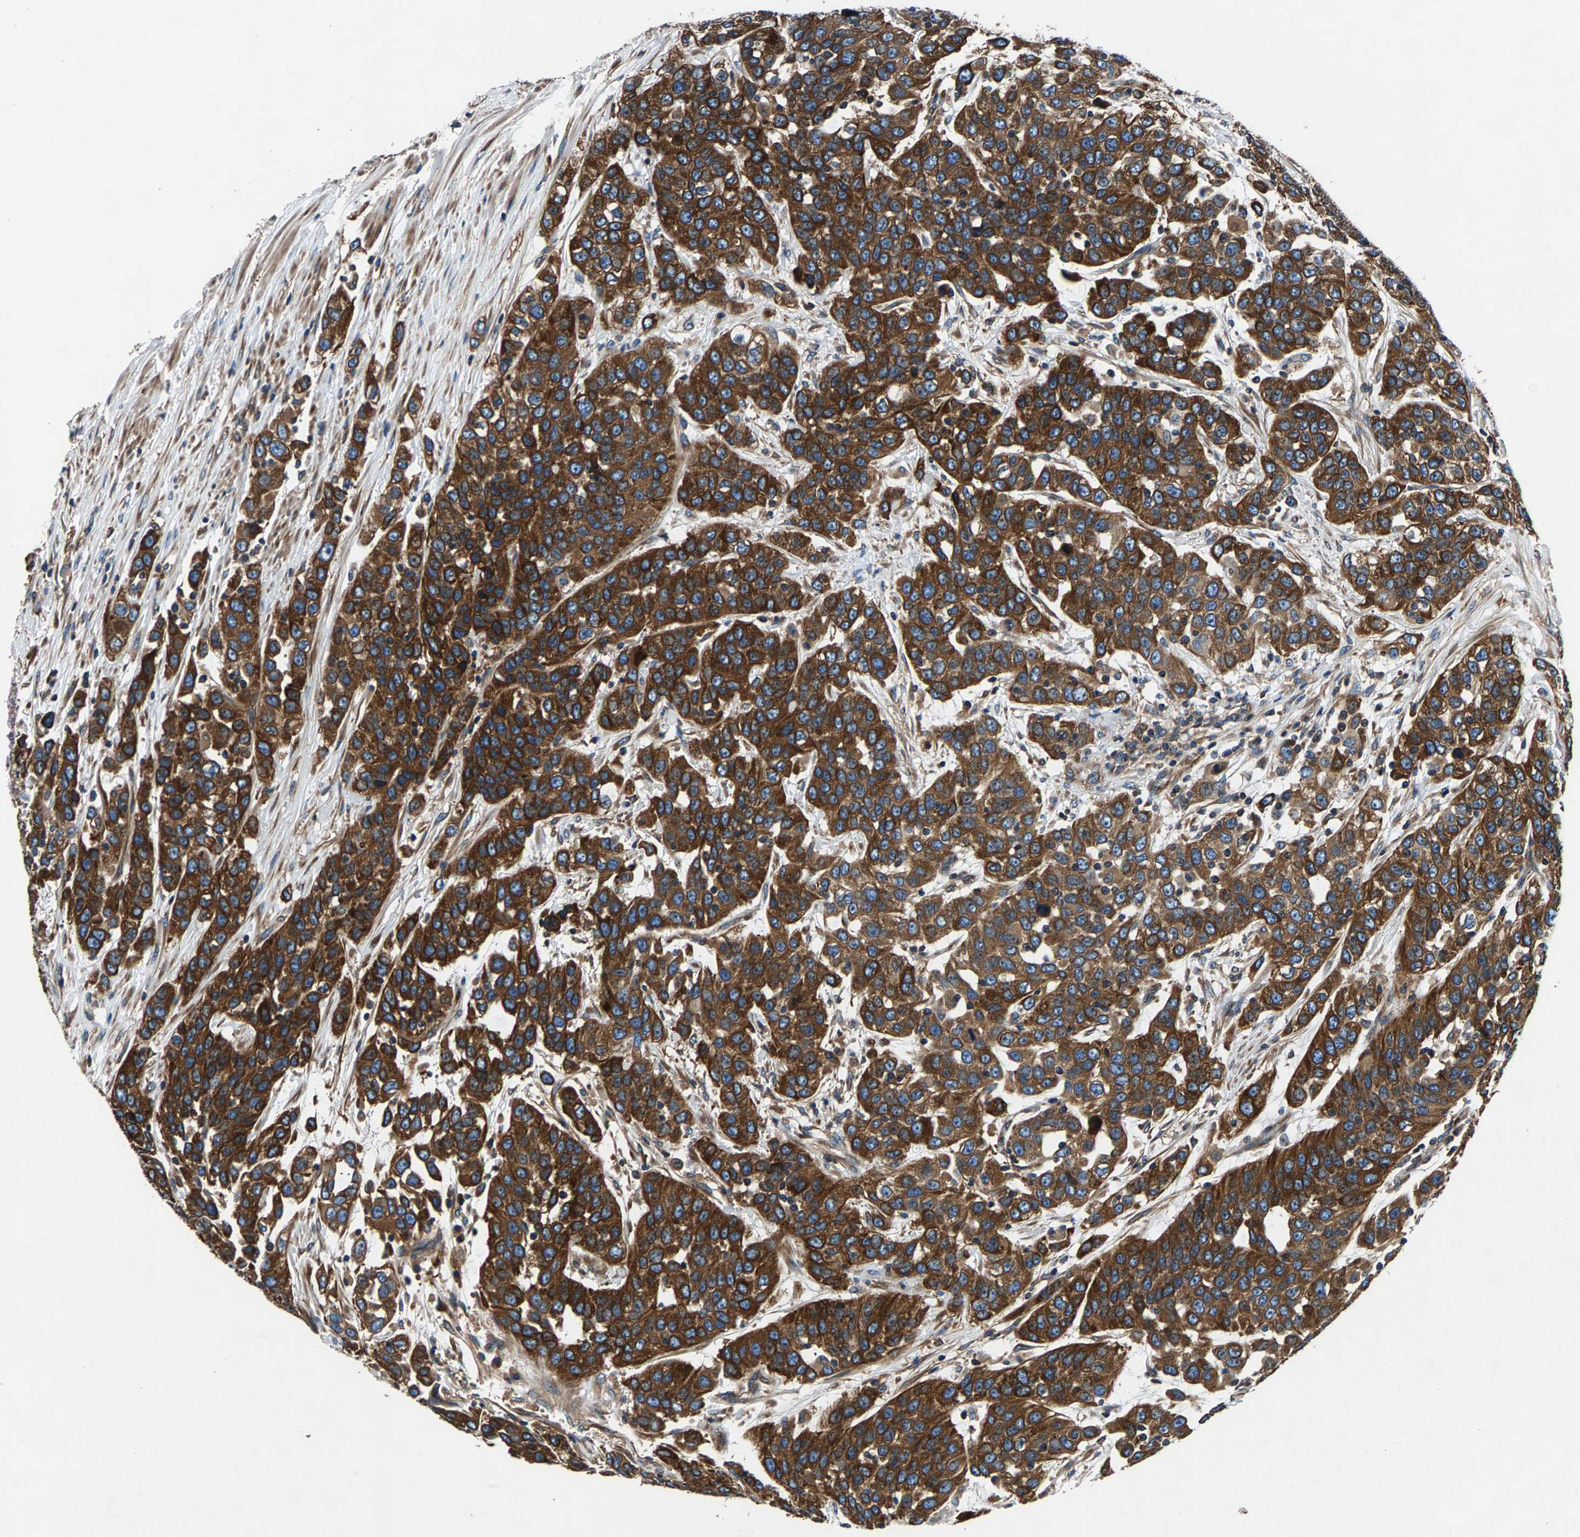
{"staining": {"intensity": "strong", "quantity": ">75%", "location": "cytoplasmic/membranous"}, "tissue": "urothelial cancer", "cell_type": "Tumor cells", "image_type": "cancer", "snomed": [{"axis": "morphology", "description": "Urothelial carcinoma, High grade"}, {"axis": "topography", "description": "Urinary bladder"}], "caption": "Immunohistochemistry (IHC) (DAB) staining of human urothelial carcinoma (high-grade) exhibits strong cytoplasmic/membranous protein expression in about >75% of tumor cells. (DAB (3,3'-diaminobenzidine) IHC with brightfield microscopy, high magnification).", "gene": "LPCAT1", "patient": {"sex": "female", "age": 80}}